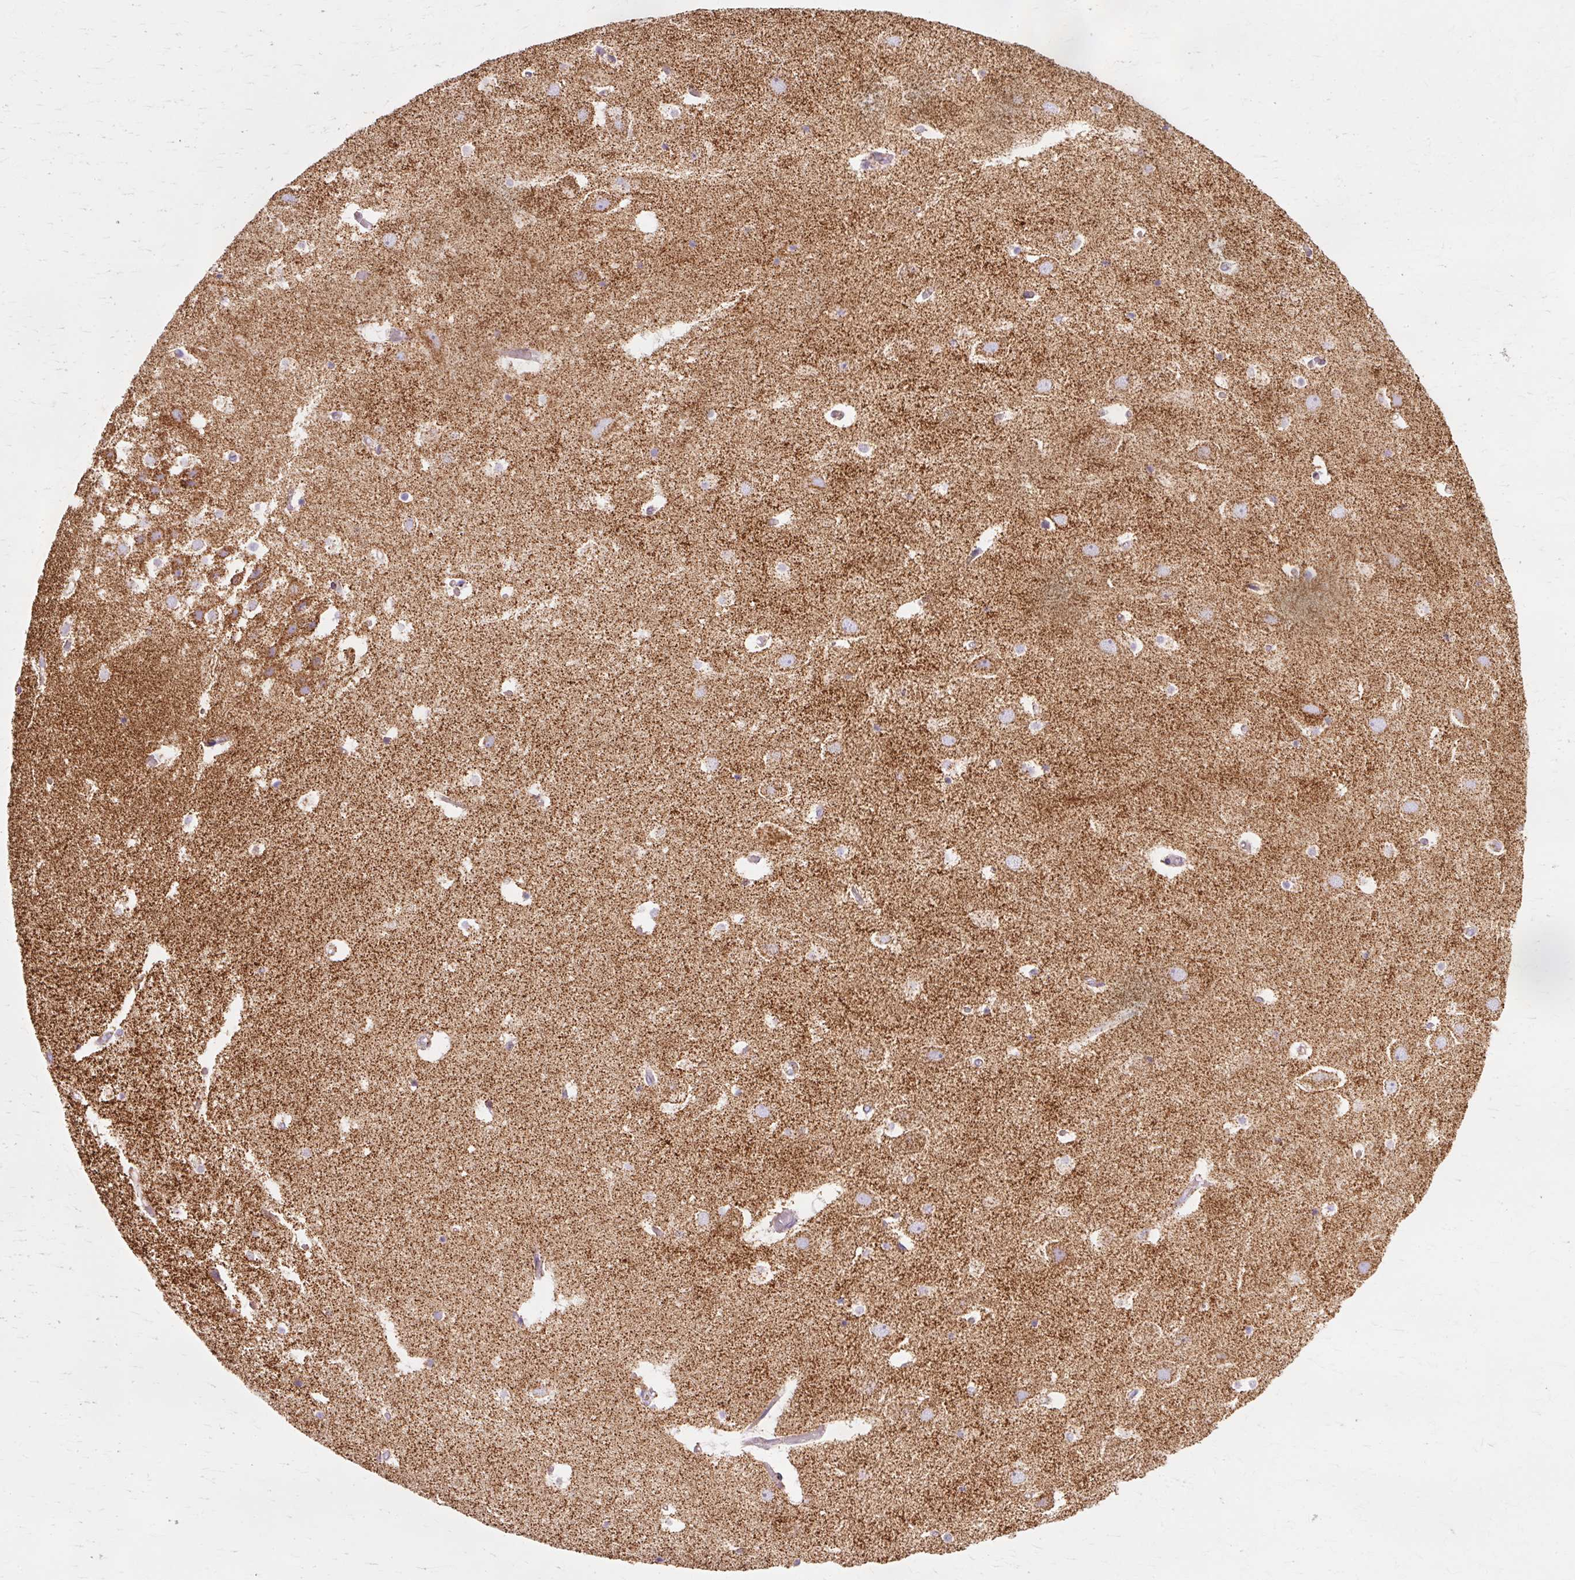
{"staining": {"intensity": "moderate", "quantity": "<25%", "location": "cytoplasmic/membranous"}, "tissue": "hippocampus", "cell_type": "Glial cells", "image_type": "normal", "snomed": [{"axis": "morphology", "description": "Normal tissue, NOS"}, {"axis": "topography", "description": "Hippocampus"}], "caption": "Protein expression by immunohistochemistry (IHC) exhibits moderate cytoplasmic/membranous expression in about <25% of glial cells in unremarkable hippocampus.", "gene": "ATP5PO", "patient": {"sex": "female", "age": 52}}